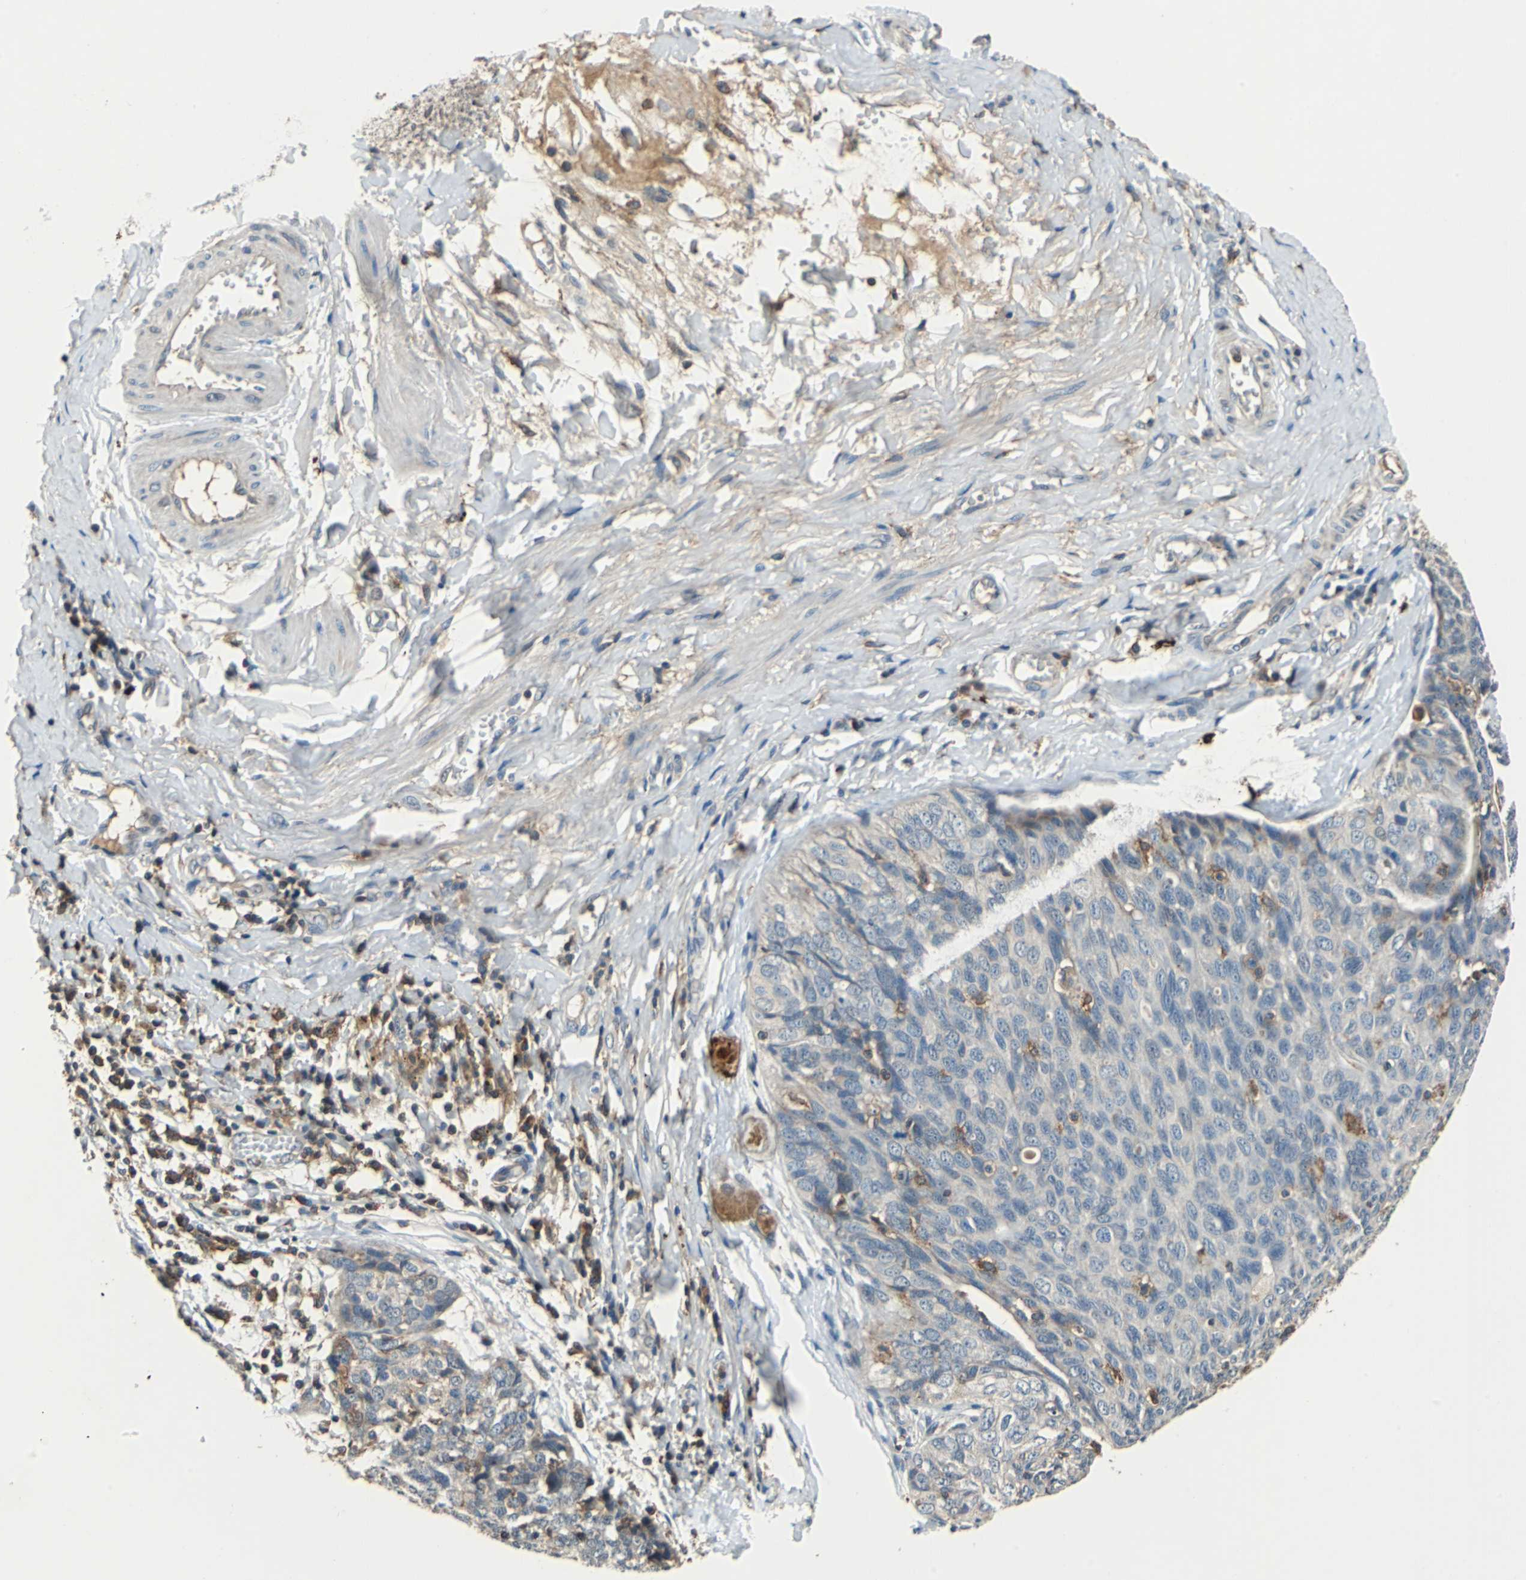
{"staining": {"intensity": "weak", "quantity": "25%-75%", "location": "cytoplasmic/membranous"}, "tissue": "ovarian cancer", "cell_type": "Tumor cells", "image_type": "cancer", "snomed": [{"axis": "morphology", "description": "Carcinoma, endometroid"}, {"axis": "topography", "description": "Ovary"}], "caption": "Immunohistochemical staining of human ovarian endometroid carcinoma displays weak cytoplasmic/membranous protein expression in about 25%-75% of tumor cells.", "gene": "SLC19A2", "patient": {"sex": "female", "age": 60}}